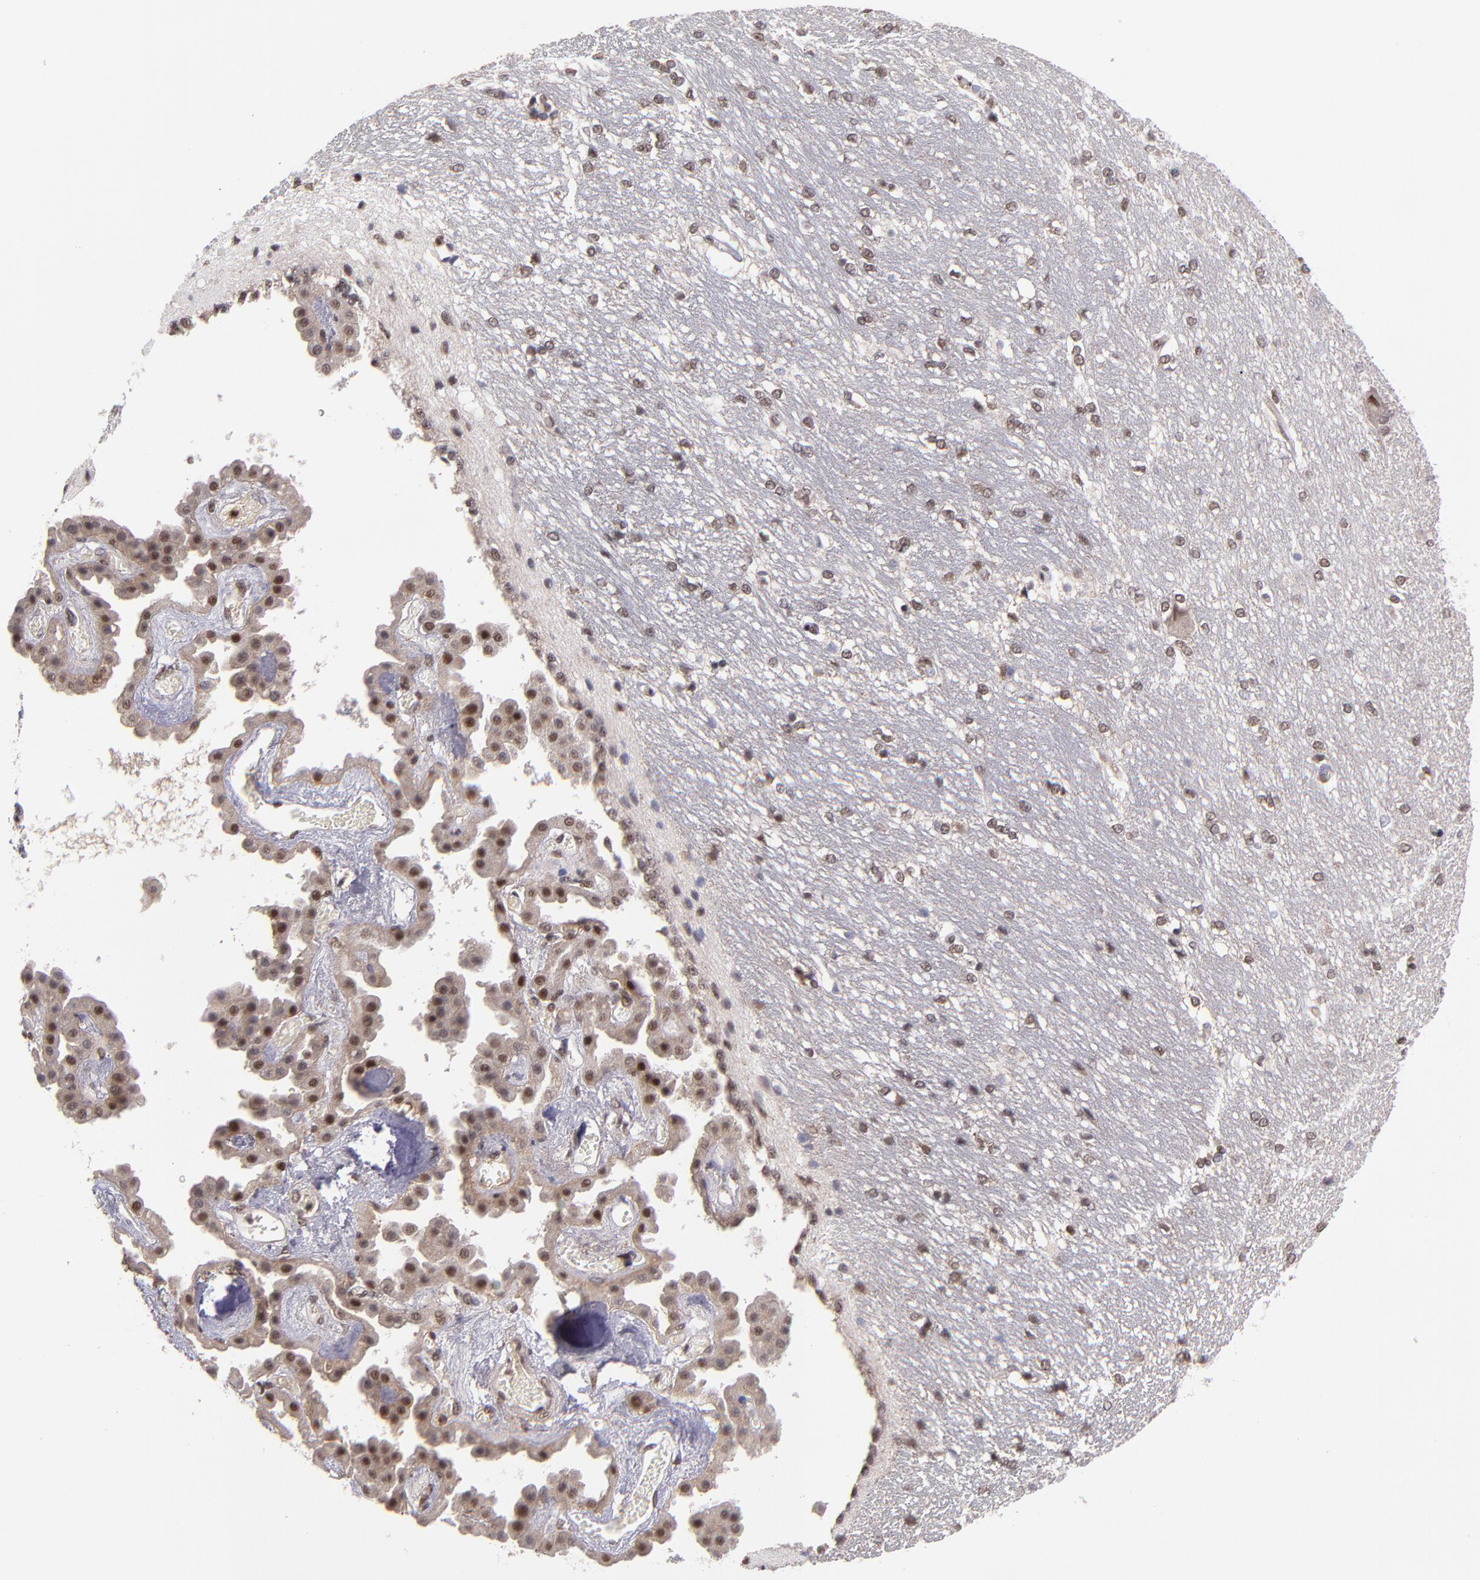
{"staining": {"intensity": "moderate", "quantity": "25%-75%", "location": "nuclear"}, "tissue": "hippocampus", "cell_type": "Glial cells", "image_type": "normal", "snomed": [{"axis": "morphology", "description": "Normal tissue, NOS"}, {"axis": "topography", "description": "Hippocampus"}], "caption": "Immunohistochemical staining of unremarkable human hippocampus exhibits 25%-75% levels of moderate nuclear protein staining in about 25%-75% of glial cells.", "gene": "EP300", "patient": {"sex": "female", "age": 19}}